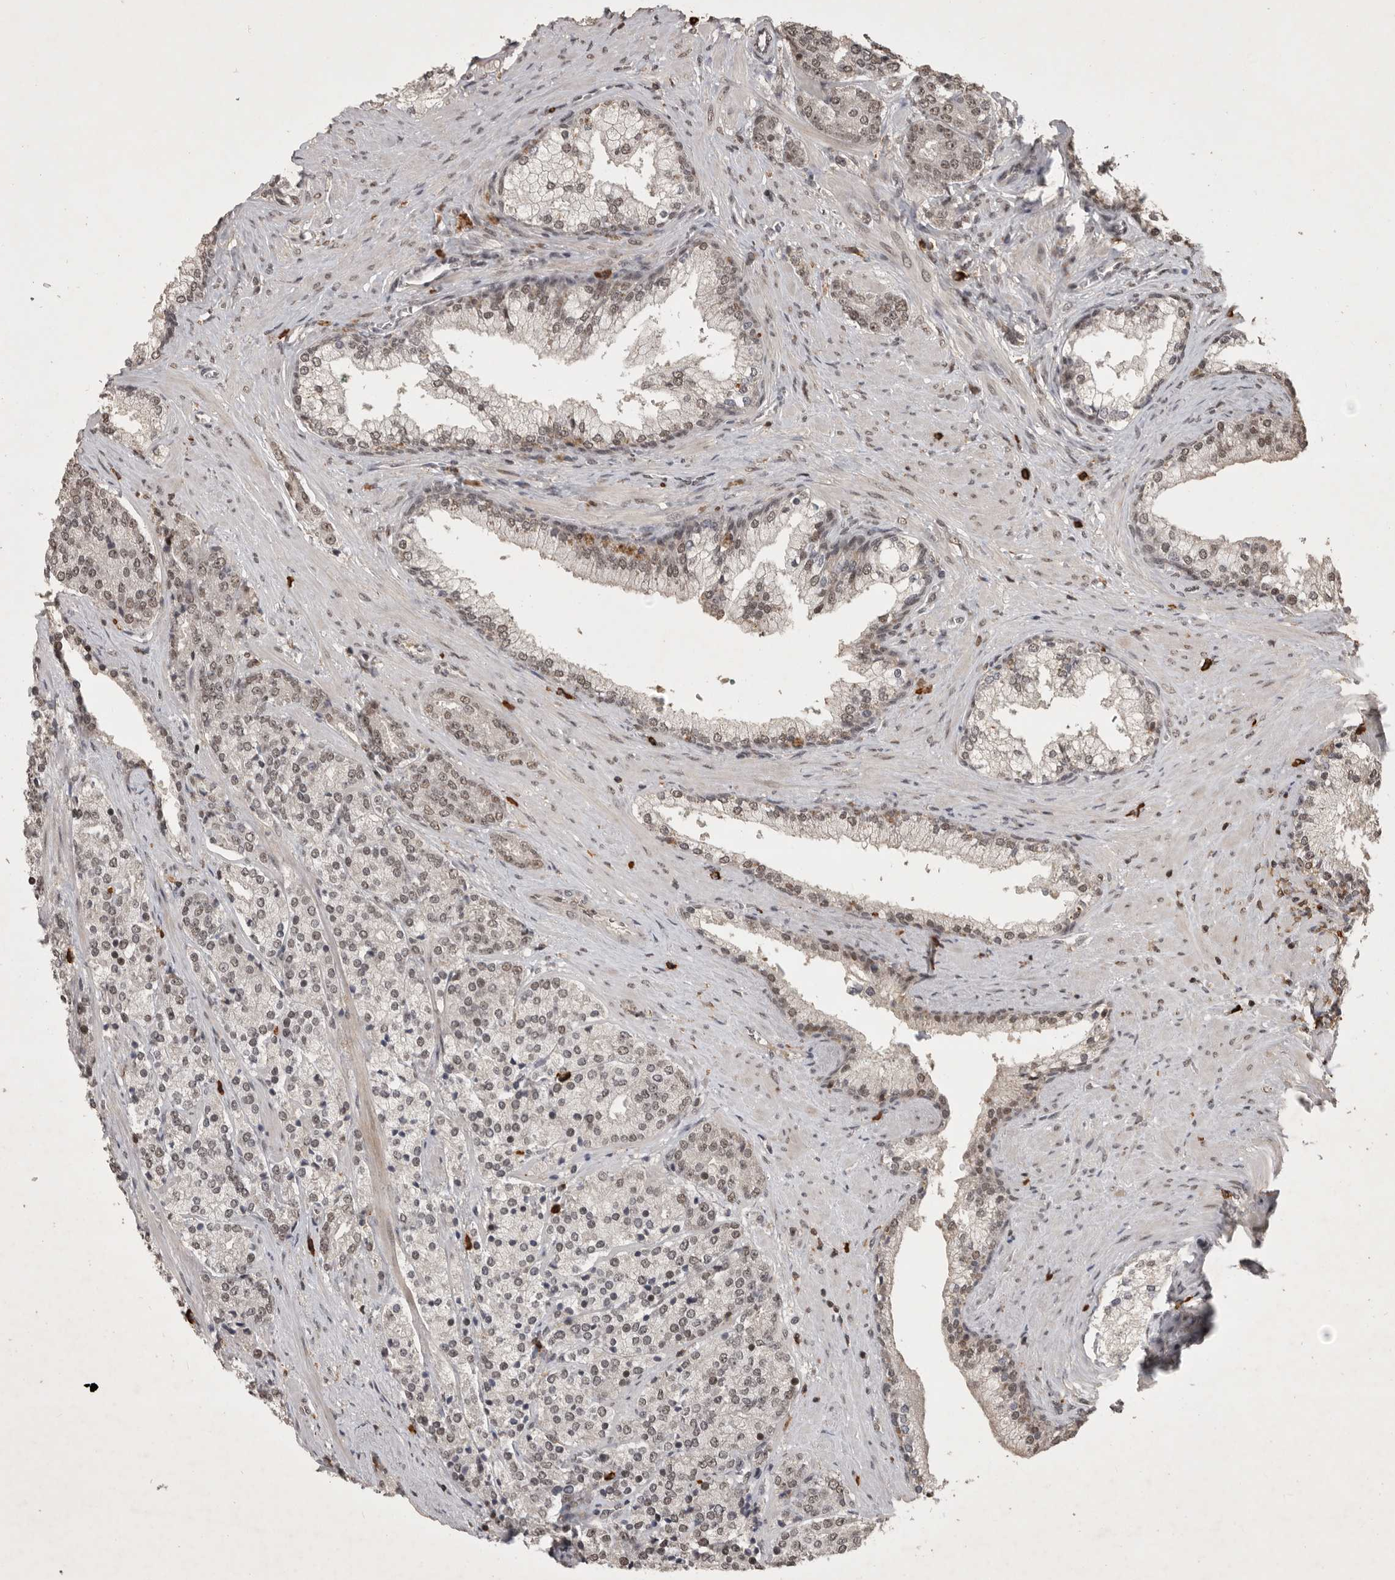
{"staining": {"intensity": "weak", "quantity": "25%-75%", "location": "nuclear"}, "tissue": "prostate cancer", "cell_type": "Tumor cells", "image_type": "cancer", "snomed": [{"axis": "morphology", "description": "Adenocarcinoma, High grade"}, {"axis": "topography", "description": "Prostate"}], "caption": "Protein expression analysis of prostate cancer displays weak nuclear expression in approximately 25%-75% of tumor cells. Using DAB (3,3'-diaminobenzidine) (brown) and hematoxylin (blue) stains, captured at high magnification using brightfield microscopy.", "gene": "CBLL1", "patient": {"sex": "male", "age": 71}}